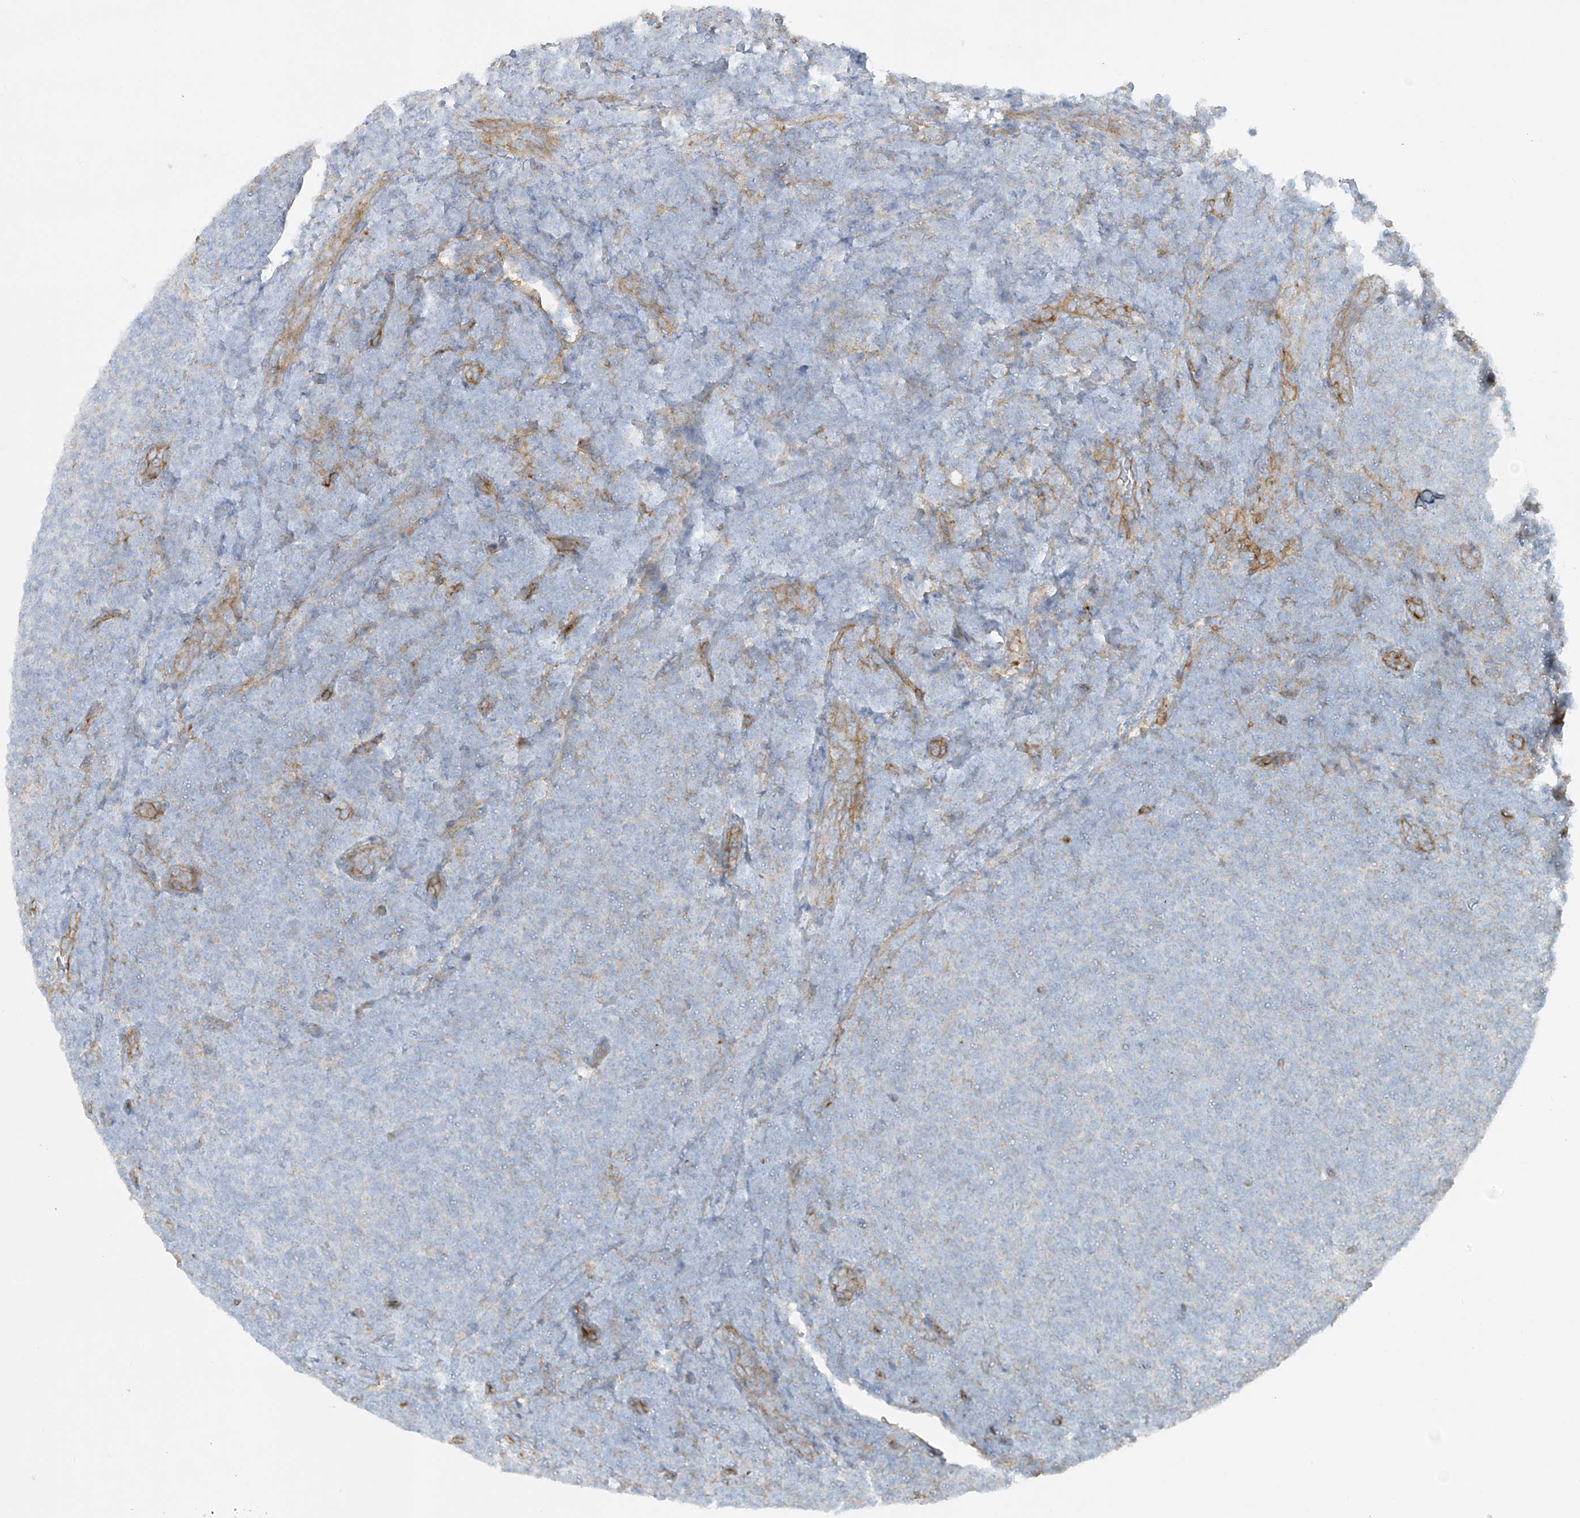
{"staining": {"intensity": "negative", "quantity": "none", "location": "none"}, "tissue": "lymphoma", "cell_type": "Tumor cells", "image_type": "cancer", "snomed": [{"axis": "morphology", "description": "Malignant lymphoma, non-Hodgkin's type, Low grade"}, {"axis": "topography", "description": "Lymph node"}], "caption": "IHC image of neoplastic tissue: low-grade malignant lymphoma, non-Hodgkin's type stained with DAB demonstrates no significant protein staining in tumor cells.", "gene": "VAMP5", "patient": {"sex": "male", "age": 66}}